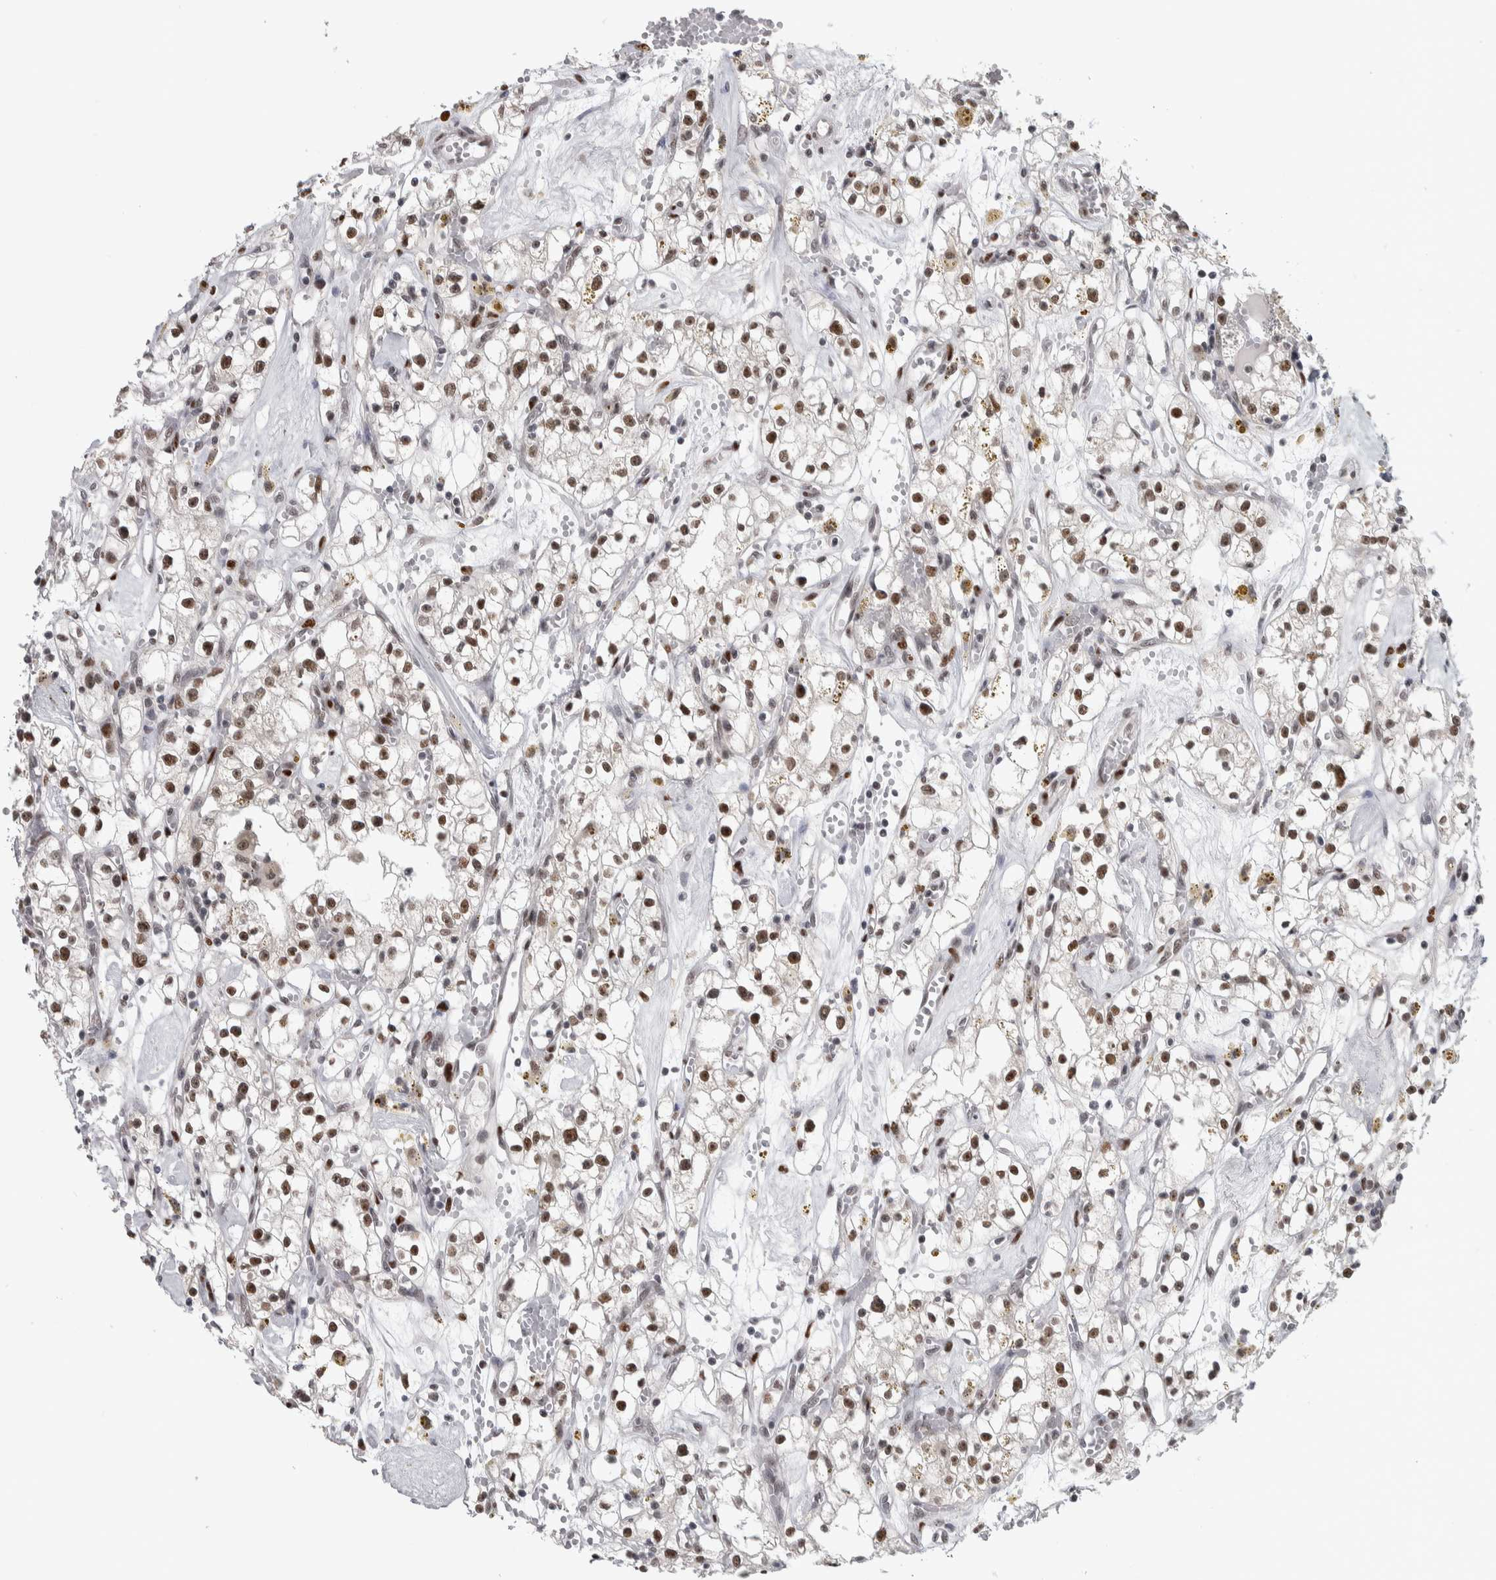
{"staining": {"intensity": "moderate", "quantity": ">75%", "location": "nuclear"}, "tissue": "renal cancer", "cell_type": "Tumor cells", "image_type": "cancer", "snomed": [{"axis": "morphology", "description": "Adenocarcinoma, NOS"}, {"axis": "topography", "description": "Kidney"}], "caption": "Human renal adenocarcinoma stained with a protein marker reveals moderate staining in tumor cells.", "gene": "HEXIM2", "patient": {"sex": "male", "age": 56}}